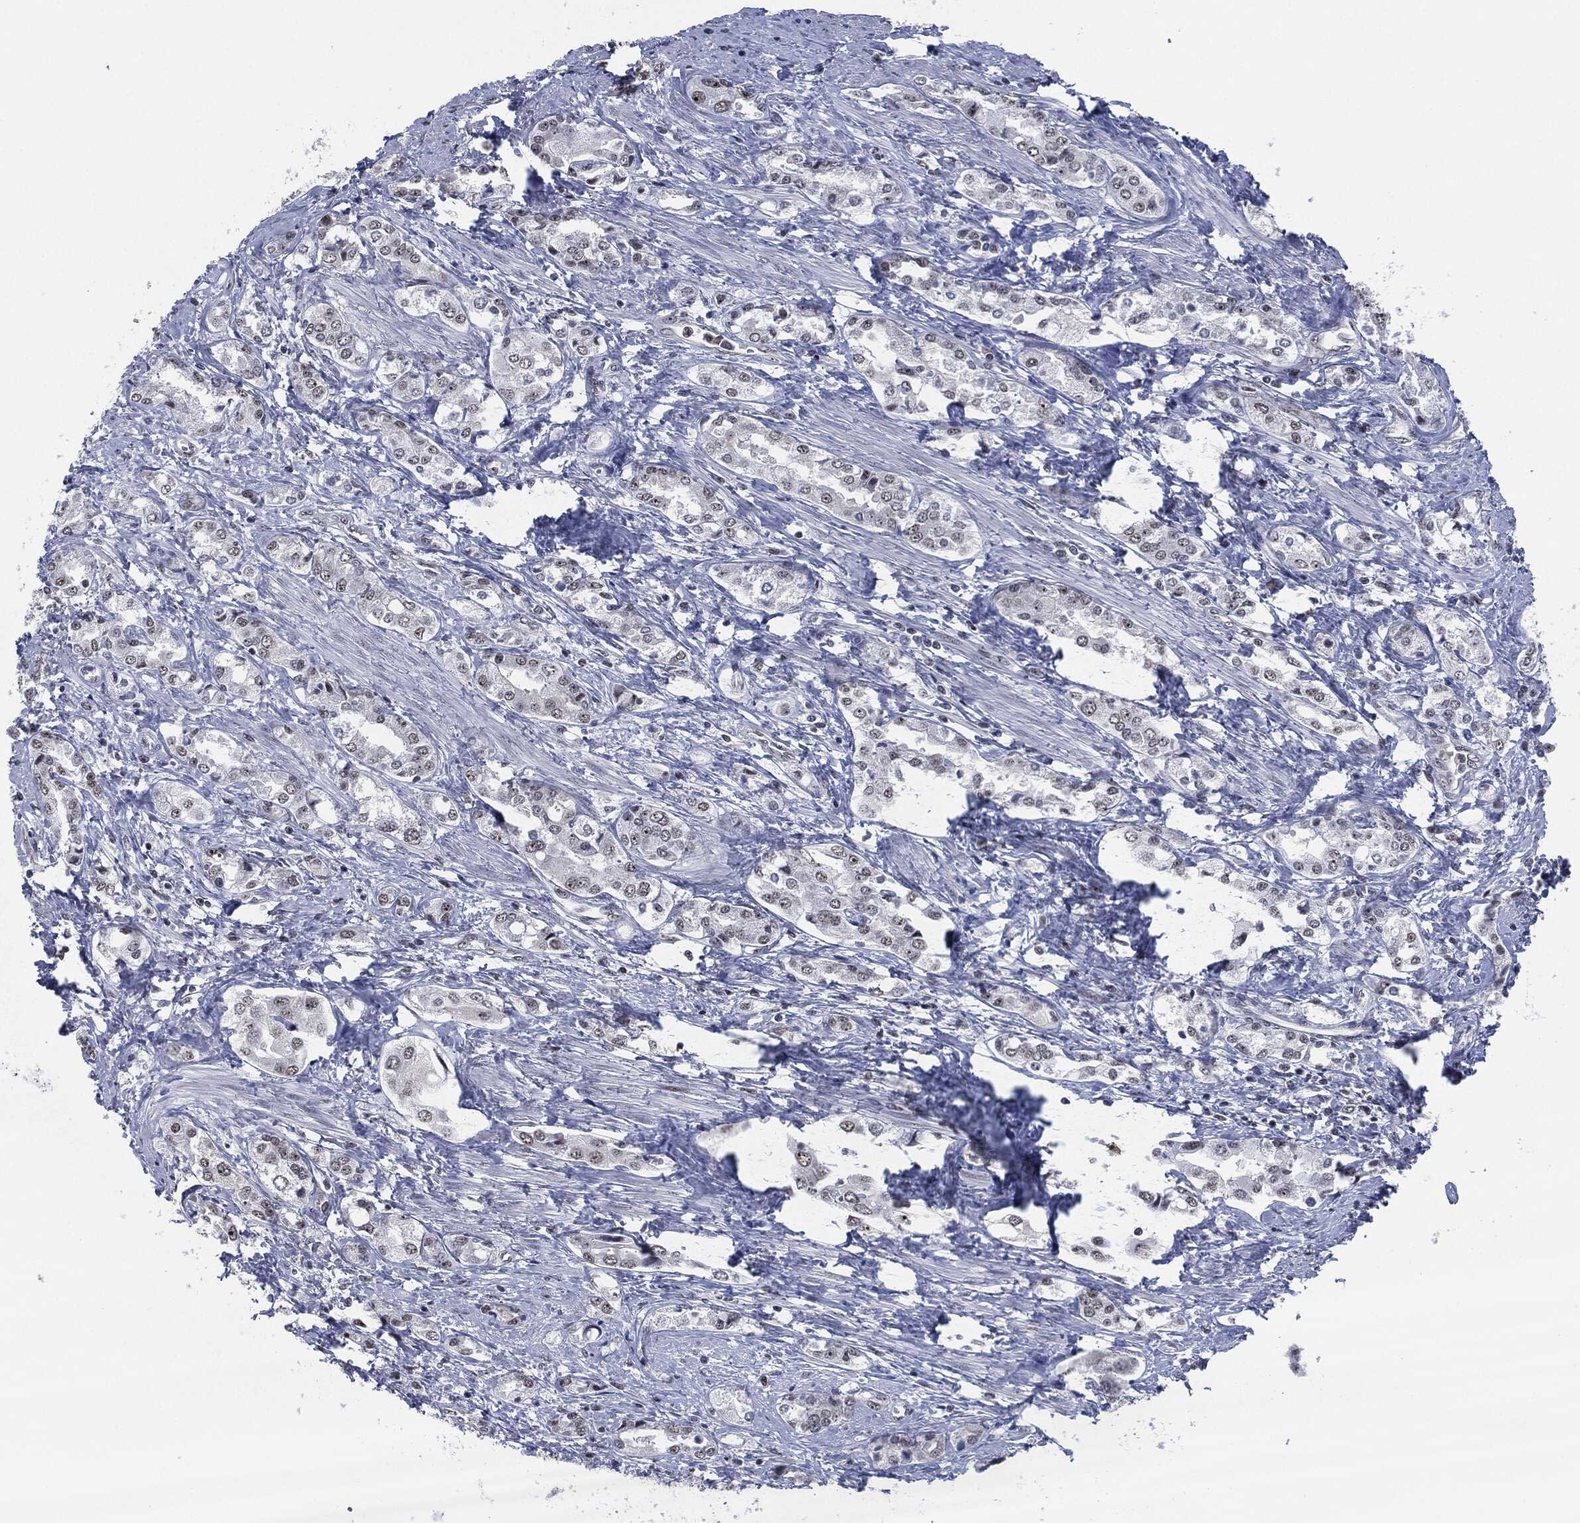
{"staining": {"intensity": "moderate", "quantity": "<25%", "location": "nuclear"}, "tissue": "prostate cancer", "cell_type": "Tumor cells", "image_type": "cancer", "snomed": [{"axis": "morphology", "description": "Adenocarcinoma, NOS"}, {"axis": "topography", "description": "Prostate and seminal vesicle, NOS"}, {"axis": "topography", "description": "Prostate"}], "caption": "Prostate adenocarcinoma stained with DAB IHC shows low levels of moderate nuclear expression in about <25% of tumor cells.", "gene": "AKT2", "patient": {"sex": "male", "age": 62}}